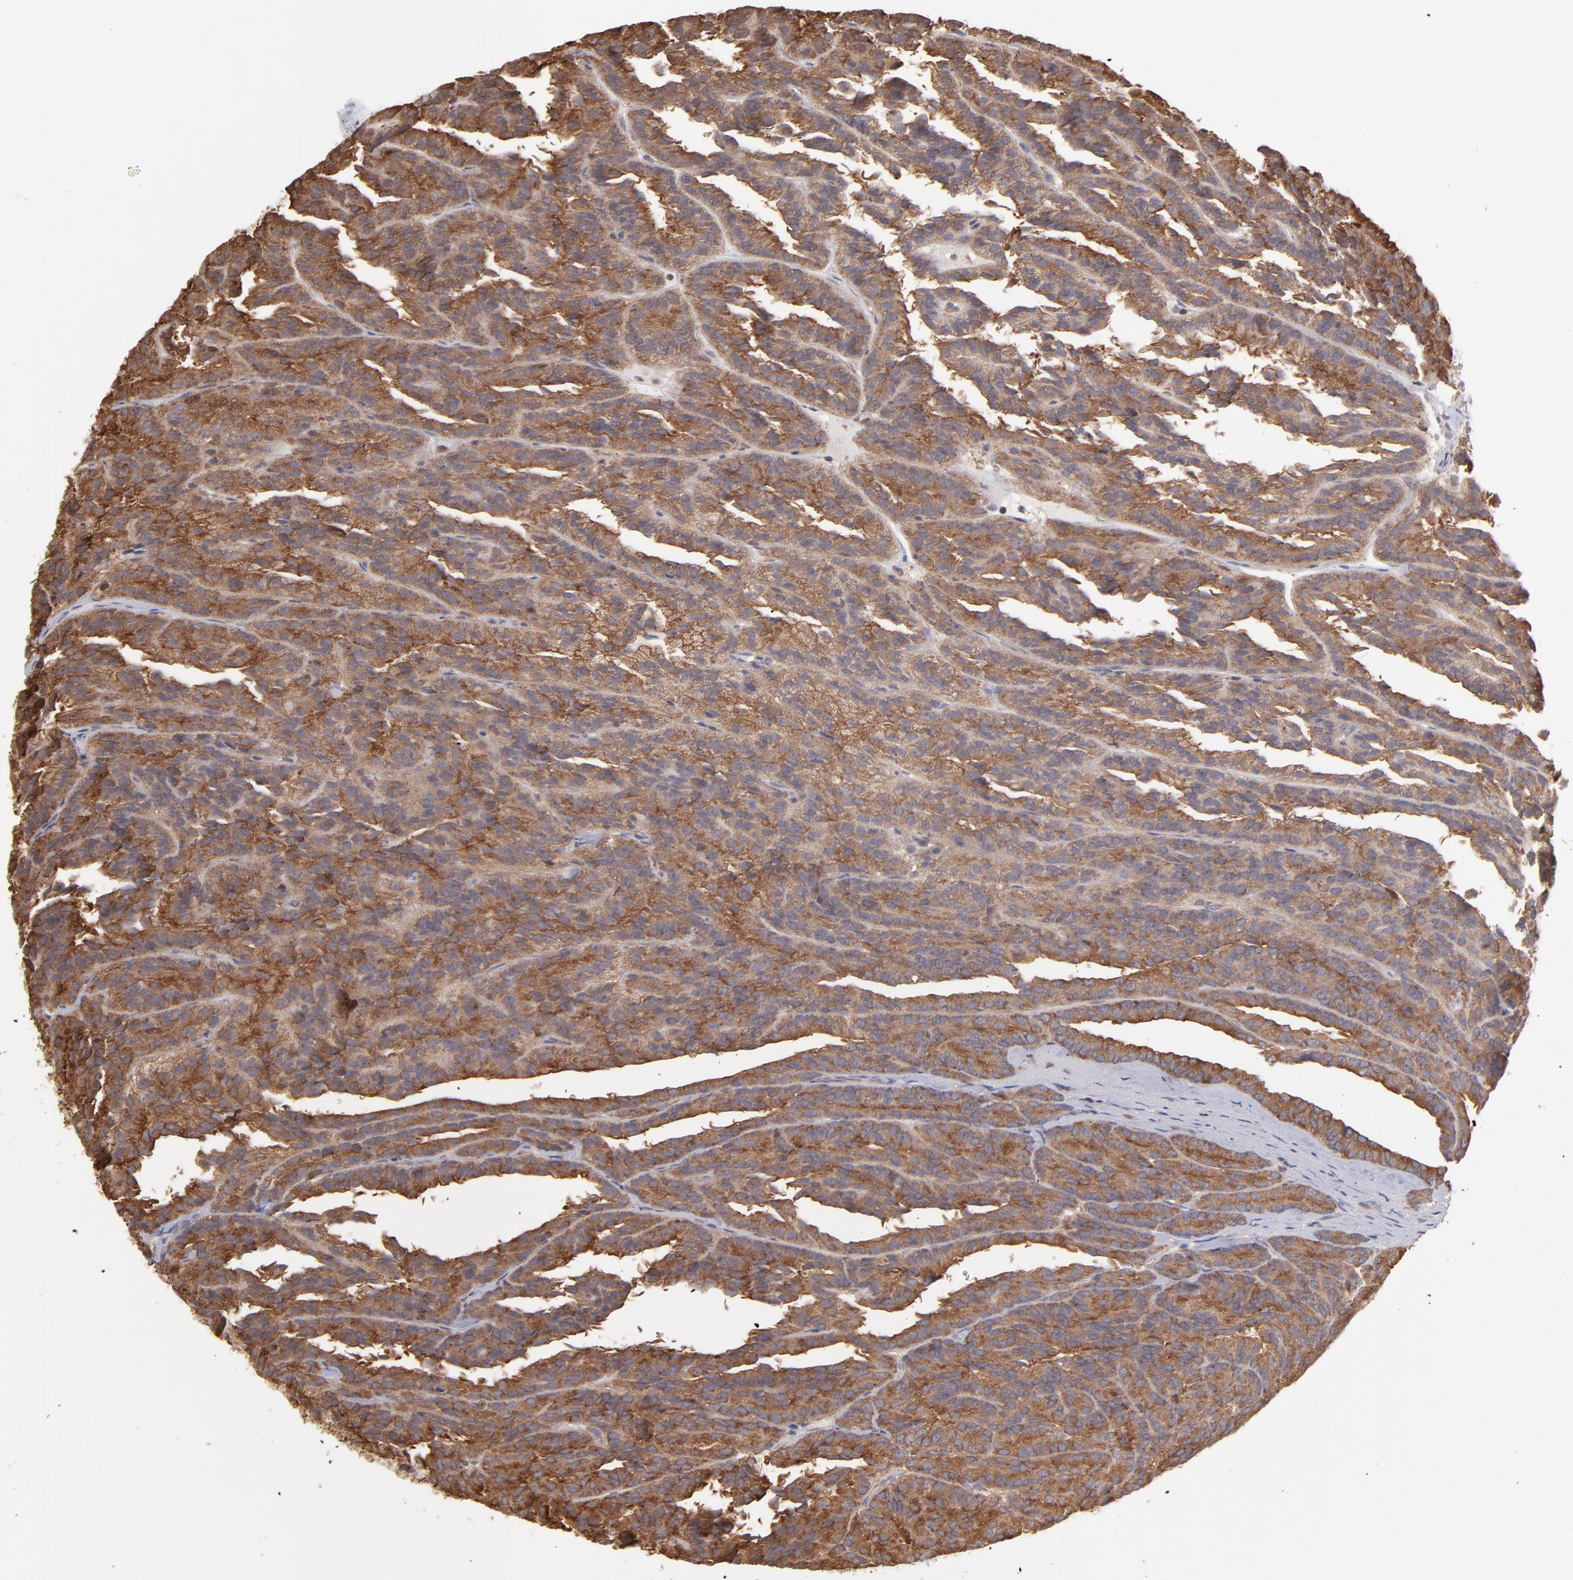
{"staining": {"intensity": "moderate", "quantity": ">75%", "location": "cytoplasmic/membranous"}, "tissue": "renal cancer", "cell_type": "Tumor cells", "image_type": "cancer", "snomed": [{"axis": "morphology", "description": "Adenocarcinoma, NOS"}, {"axis": "topography", "description": "Kidney"}], "caption": "Protein positivity by immunohistochemistry exhibits moderate cytoplasmic/membranous positivity in about >75% of tumor cells in renal cancer.", "gene": "MAPRE1", "patient": {"sex": "male", "age": 46}}